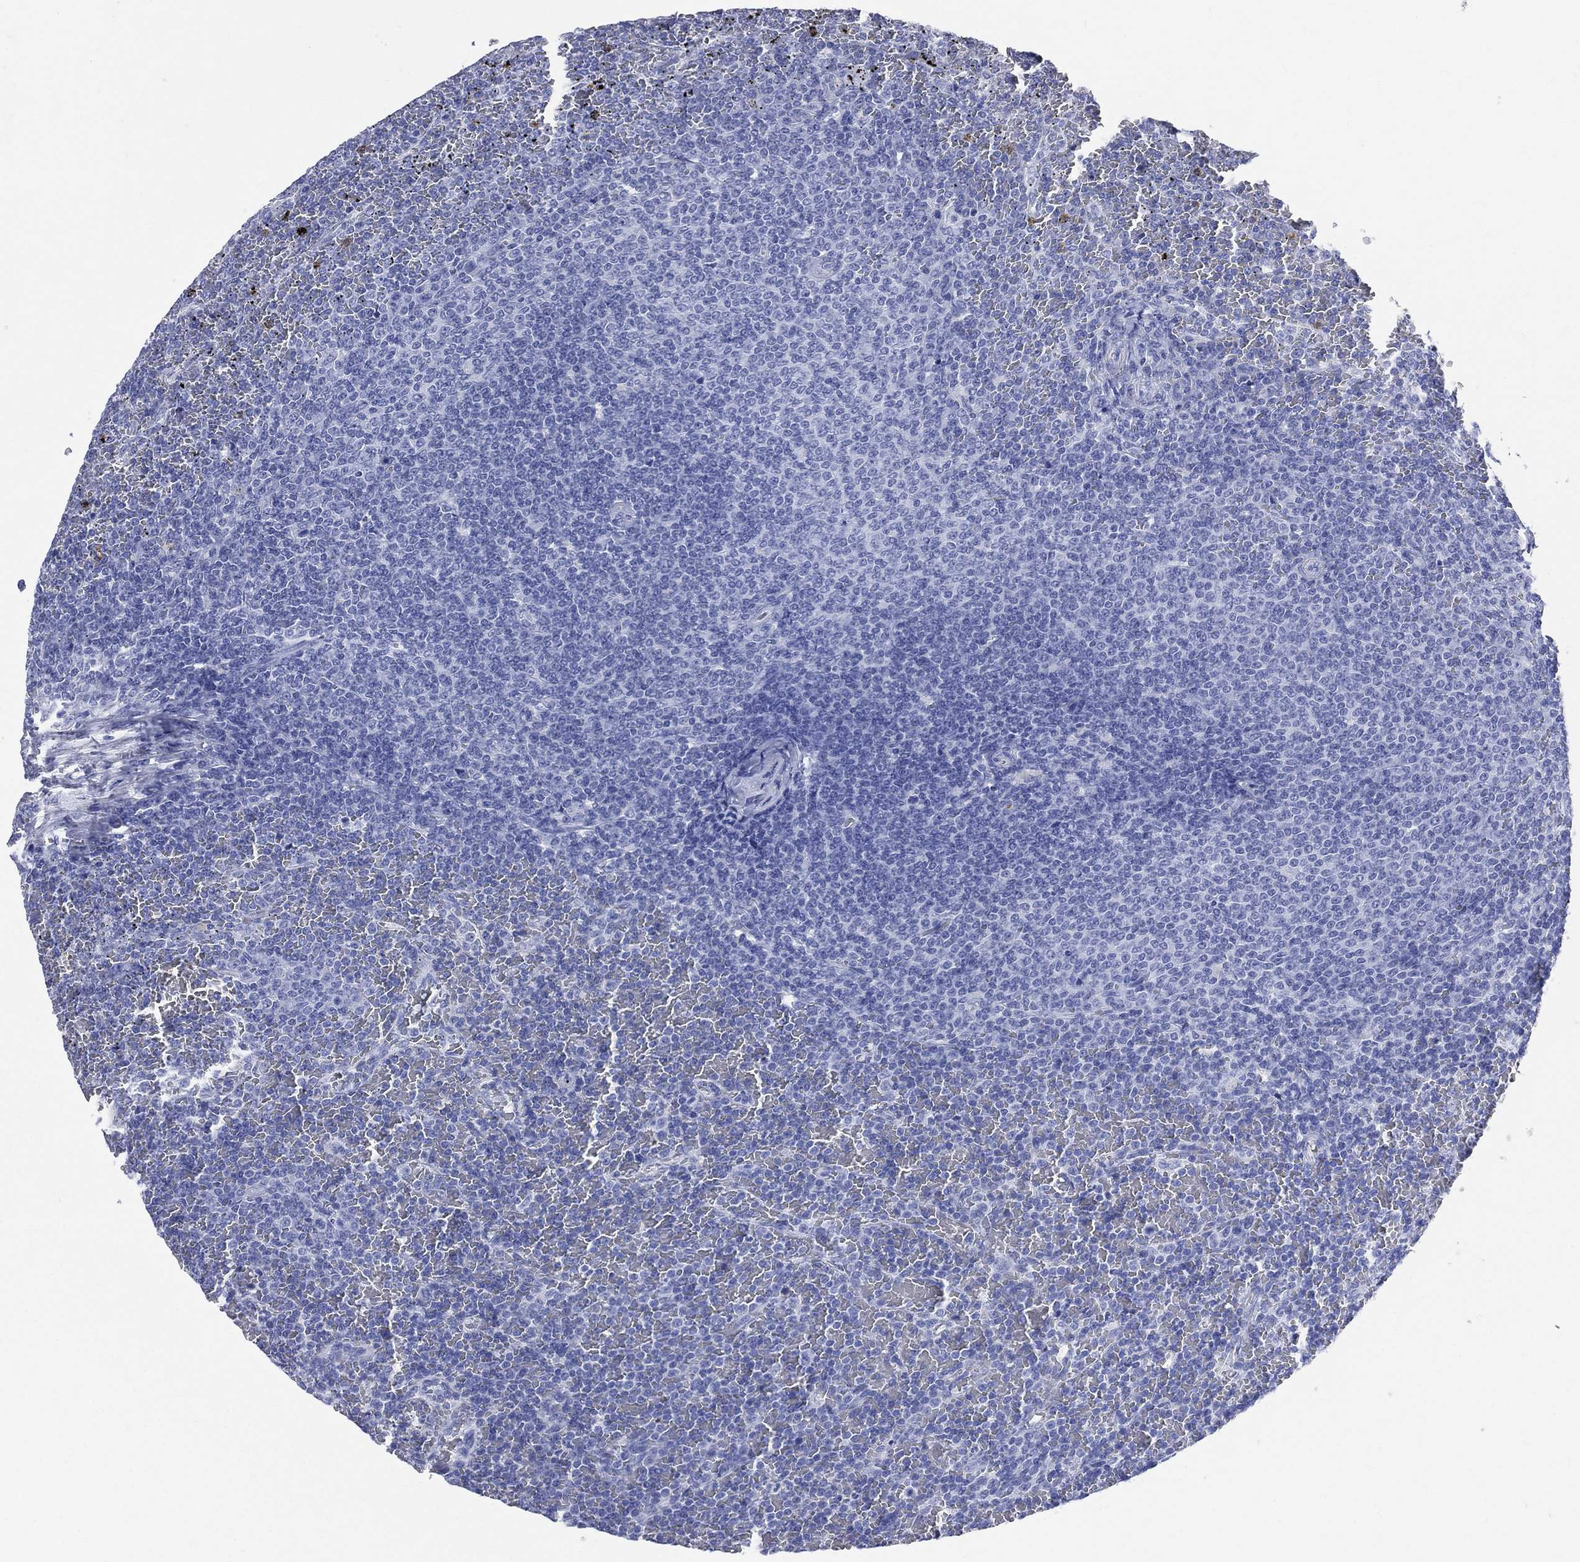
{"staining": {"intensity": "negative", "quantity": "none", "location": "none"}, "tissue": "lymphoma", "cell_type": "Tumor cells", "image_type": "cancer", "snomed": [{"axis": "morphology", "description": "Malignant lymphoma, non-Hodgkin's type, Low grade"}, {"axis": "topography", "description": "Spleen"}], "caption": "The photomicrograph displays no staining of tumor cells in lymphoma.", "gene": "SYP", "patient": {"sex": "female", "age": 77}}